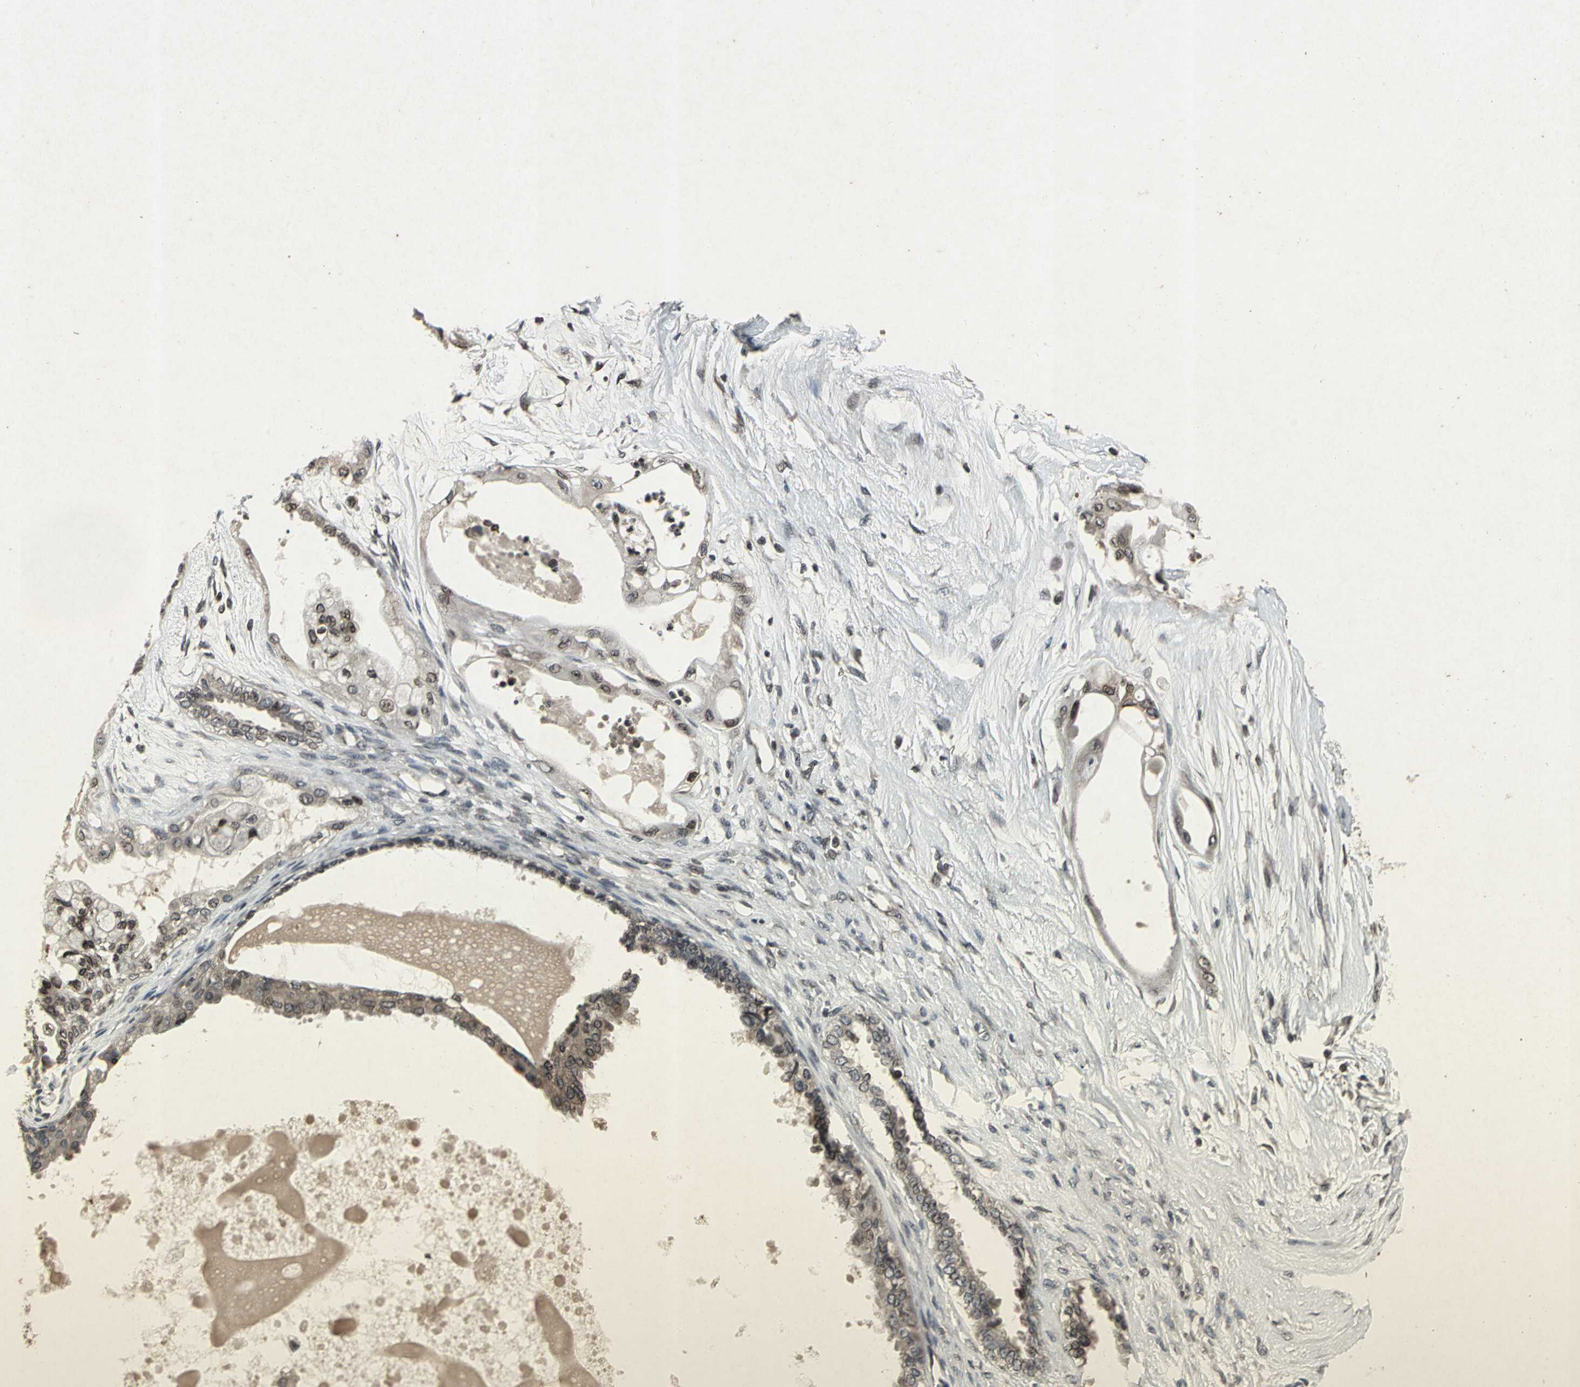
{"staining": {"intensity": "strong", "quantity": "25%-75%", "location": "cytoplasmic/membranous,nuclear"}, "tissue": "ovarian cancer", "cell_type": "Tumor cells", "image_type": "cancer", "snomed": [{"axis": "morphology", "description": "Carcinoma, NOS"}, {"axis": "morphology", "description": "Carcinoma, endometroid"}, {"axis": "topography", "description": "Ovary"}], "caption": "There is high levels of strong cytoplasmic/membranous and nuclear staining in tumor cells of ovarian cancer (carcinoma), as demonstrated by immunohistochemical staining (brown color).", "gene": "SH2B3", "patient": {"sex": "female", "age": 50}}